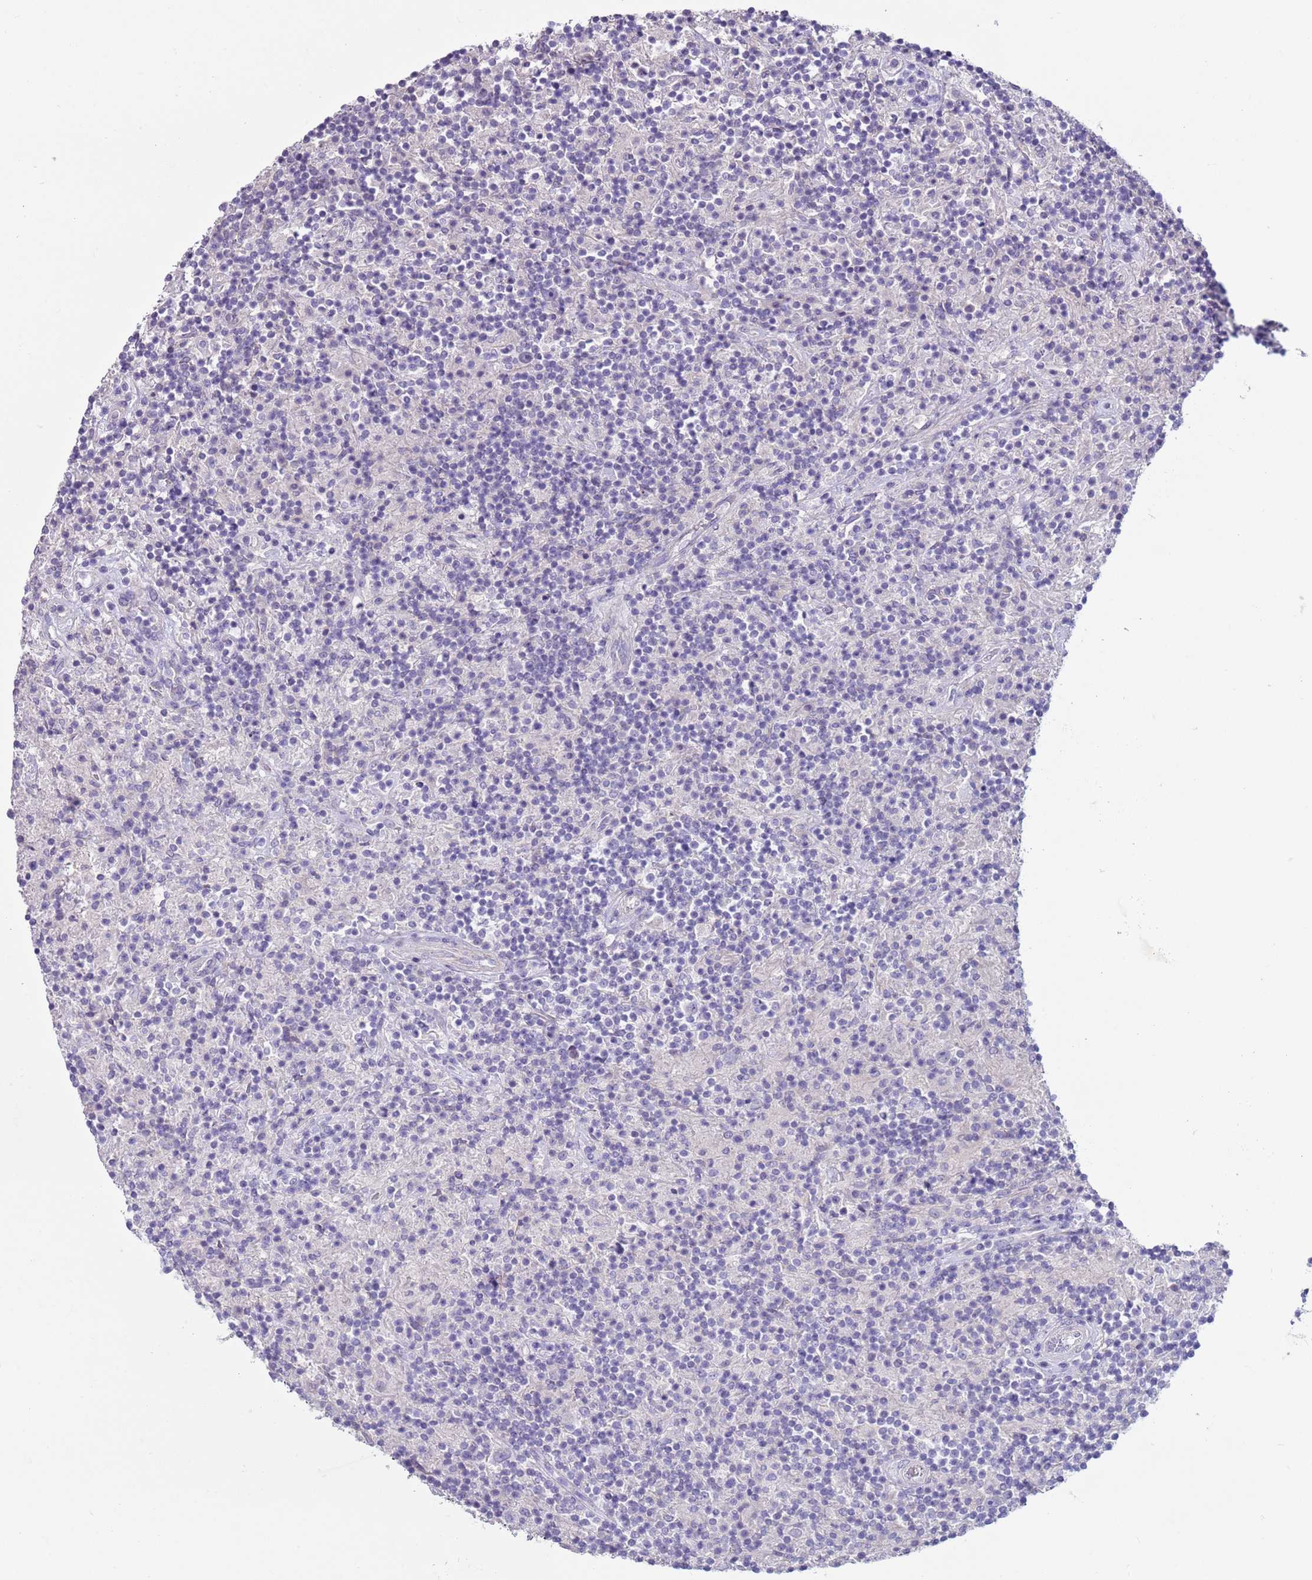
{"staining": {"intensity": "negative", "quantity": "none", "location": "none"}, "tissue": "lymphoma", "cell_type": "Tumor cells", "image_type": "cancer", "snomed": [{"axis": "morphology", "description": "Hodgkin's disease, NOS"}, {"axis": "topography", "description": "Lymph node"}], "caption": "Immunohistochemistry micrograph of neoplastic tissue: lymphoma stained with DAB displays no significant protein expression in tumor cells.", "gene": "NPAP1", "patient": {"sex": "male", "age": 70}}